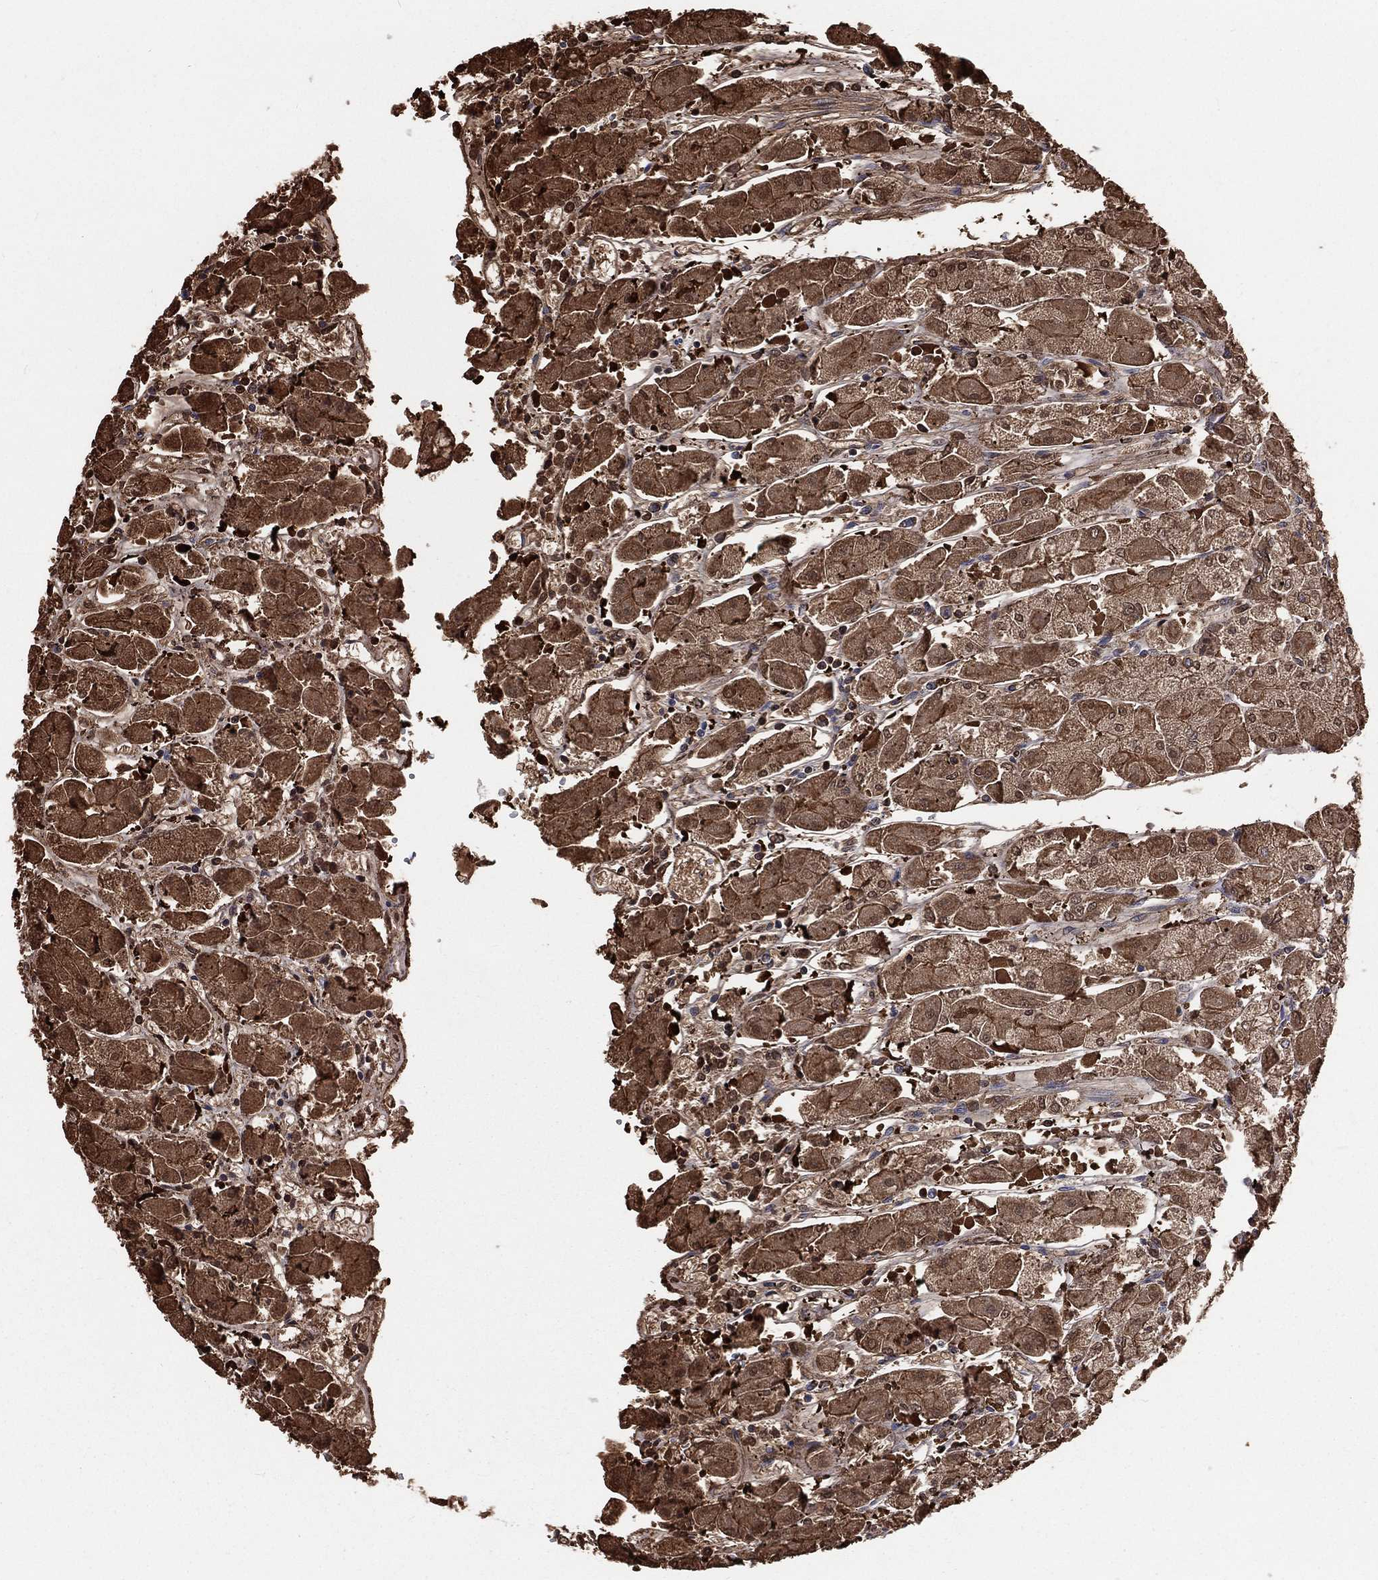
{"staining": {"intensity": "strong", "quantity": "25%-75%", "location": "cytoplasmic/membranous"}, "tissue": "stomach", "cell_type": "Glandular cells", "image_type": "normal", "snomed": [{"axis": "morphology", "description": "Normal tissue, NOS"}, {"axis": "topography", "description": "Stomach"}], "caption": "Strong cytoplasmic/membranous expression for a protein is seen in about 25%-75% of glandular cells of unremarkable stomach using IHC.", "gene": "TBC1D2", "patient": {"sex": "male", "age": 70}}